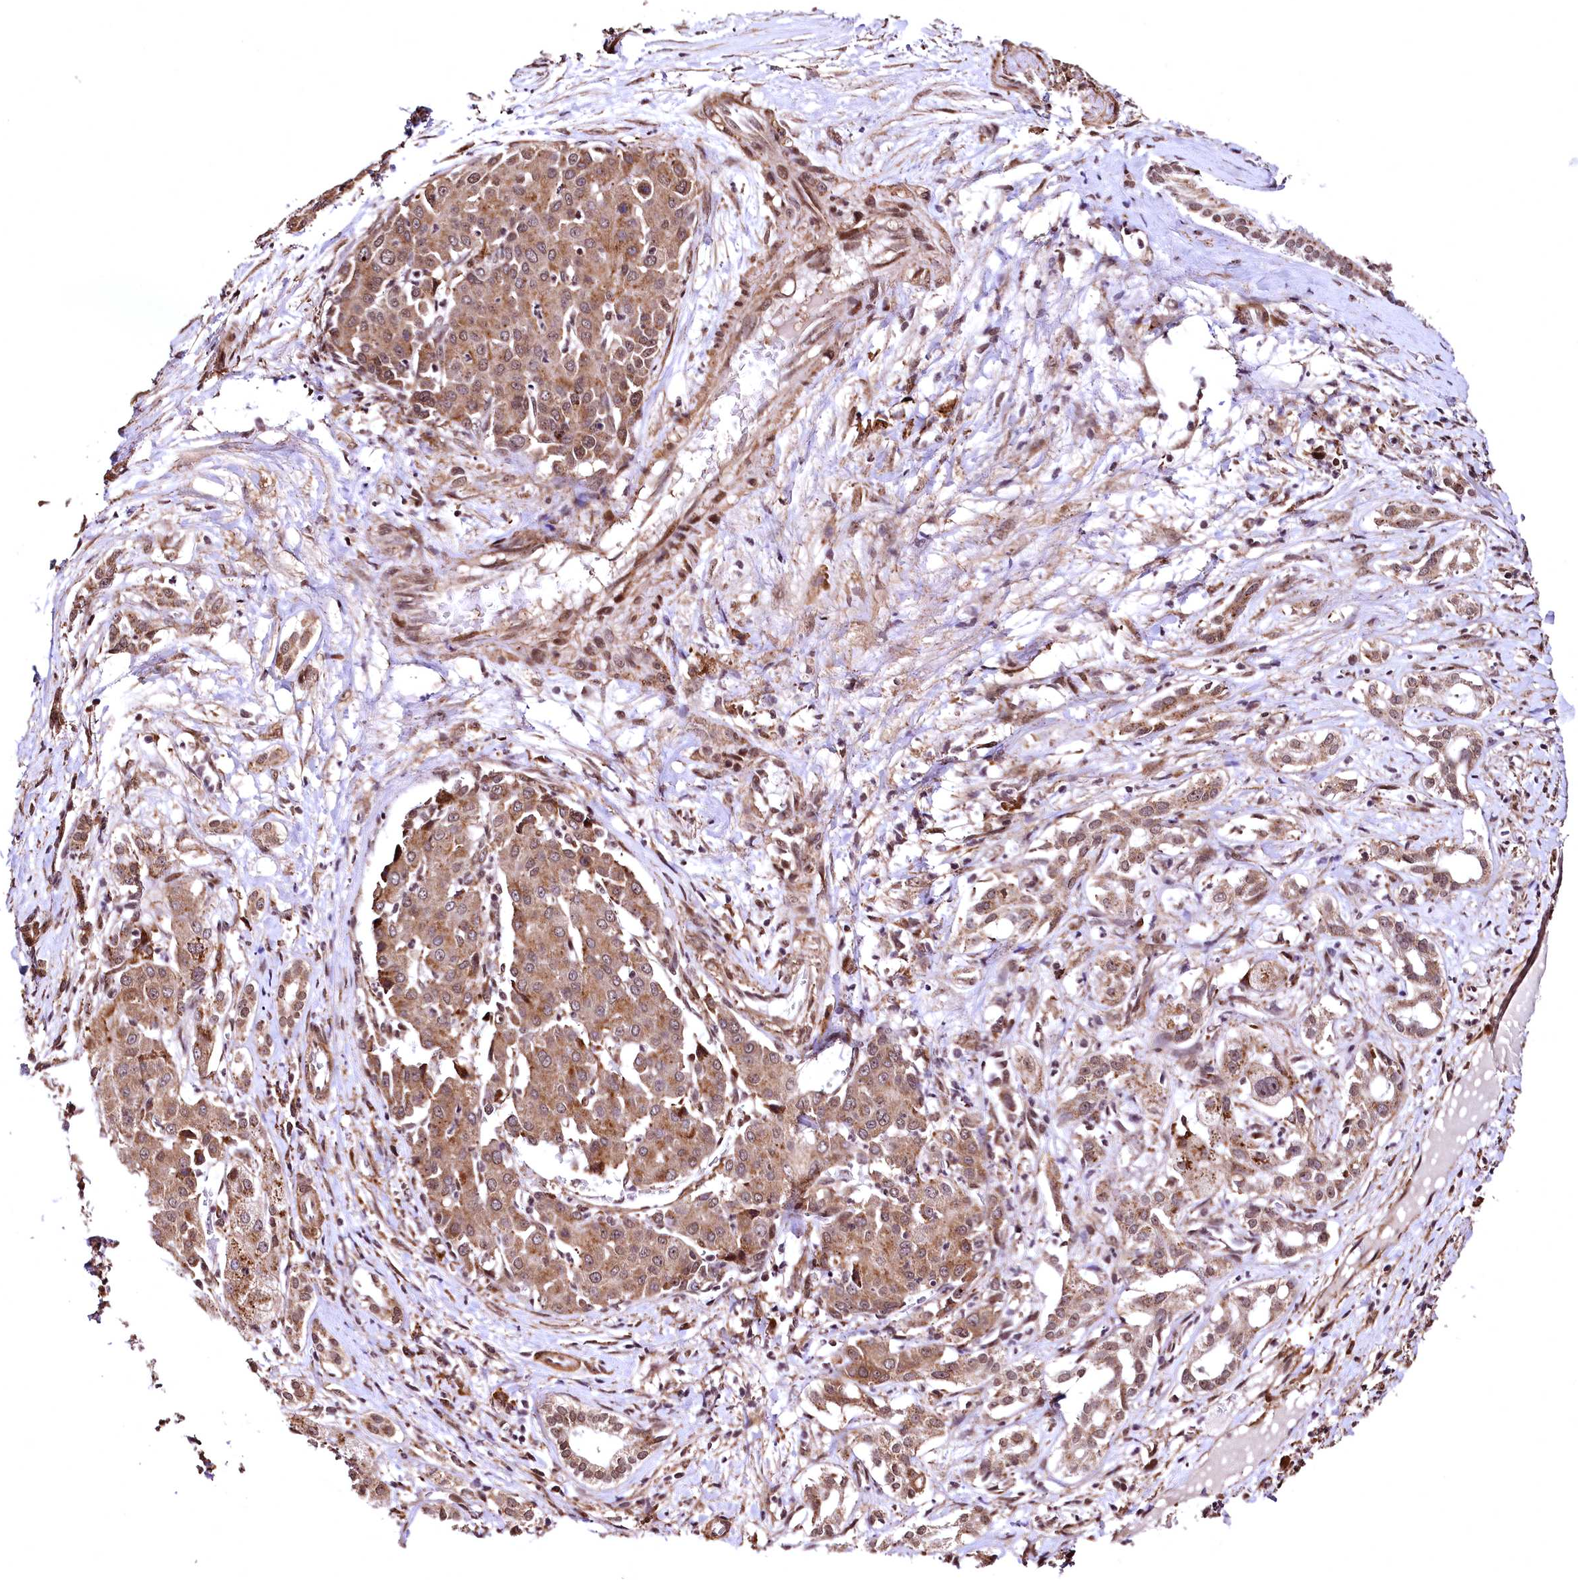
{"staining": {"intensity": "moderate", "quantity": ">75%", "location": "cytoplasmic/membranous"}, "tissue": "liver cancer", "cell_type": "Tumor cells", "image_type": "cancer", "snomed": [{"axis": "morphology", "description": "Carcinoma, Hepatocellular, NOS"}, {"axis": "topography", "description": "Liver"}], "caption": "Immunohistochemical staining of liver cancer demonstrates medium levels of moderate cytoplasmic/membranous protein staining in approximately >75% of tumor cells.", "gene": "PDS5B", "patient": {"sex": "male", "age": 65}}